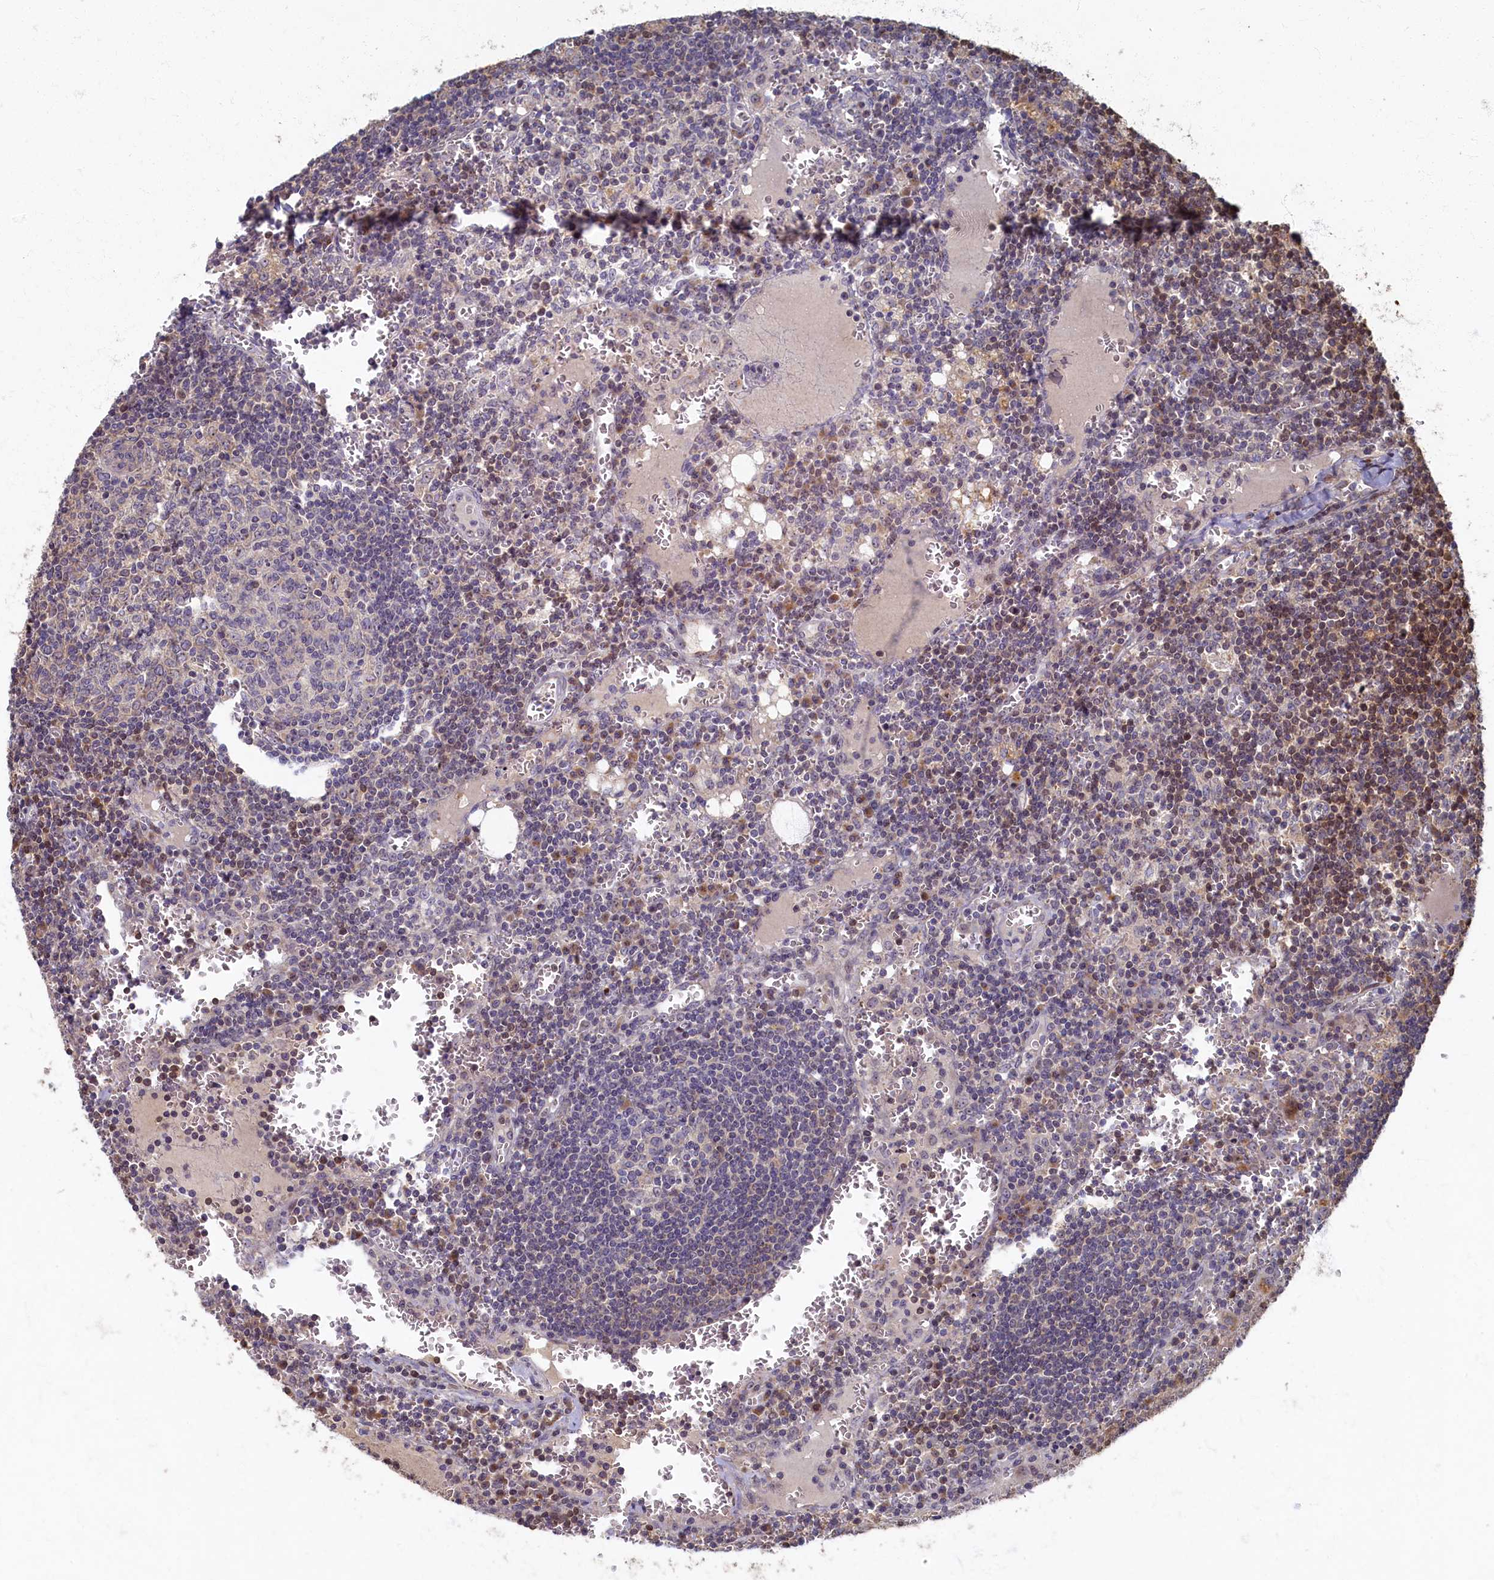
{"staining": {"intensity": "weak", "quantity": "<25%", "location": "cytoplasmic/membranous"}, "tissue": "lymph node", "cell_type": "Germinal center cells", "image_type": "normal", "snomed": [{"axis": "morphology", "description": "Normal tissue, NOS"}, {"axis": "topography", "description": "Lymph node"}], "caption": "Photomicrograph shows no protein staining in germinal center cells of benign lymph node. (Brightfield microscopy of DAB immunohistochemistry at high magnification).", "gene": "HUNK", "patient": {"sex": "female", "age": 73}}